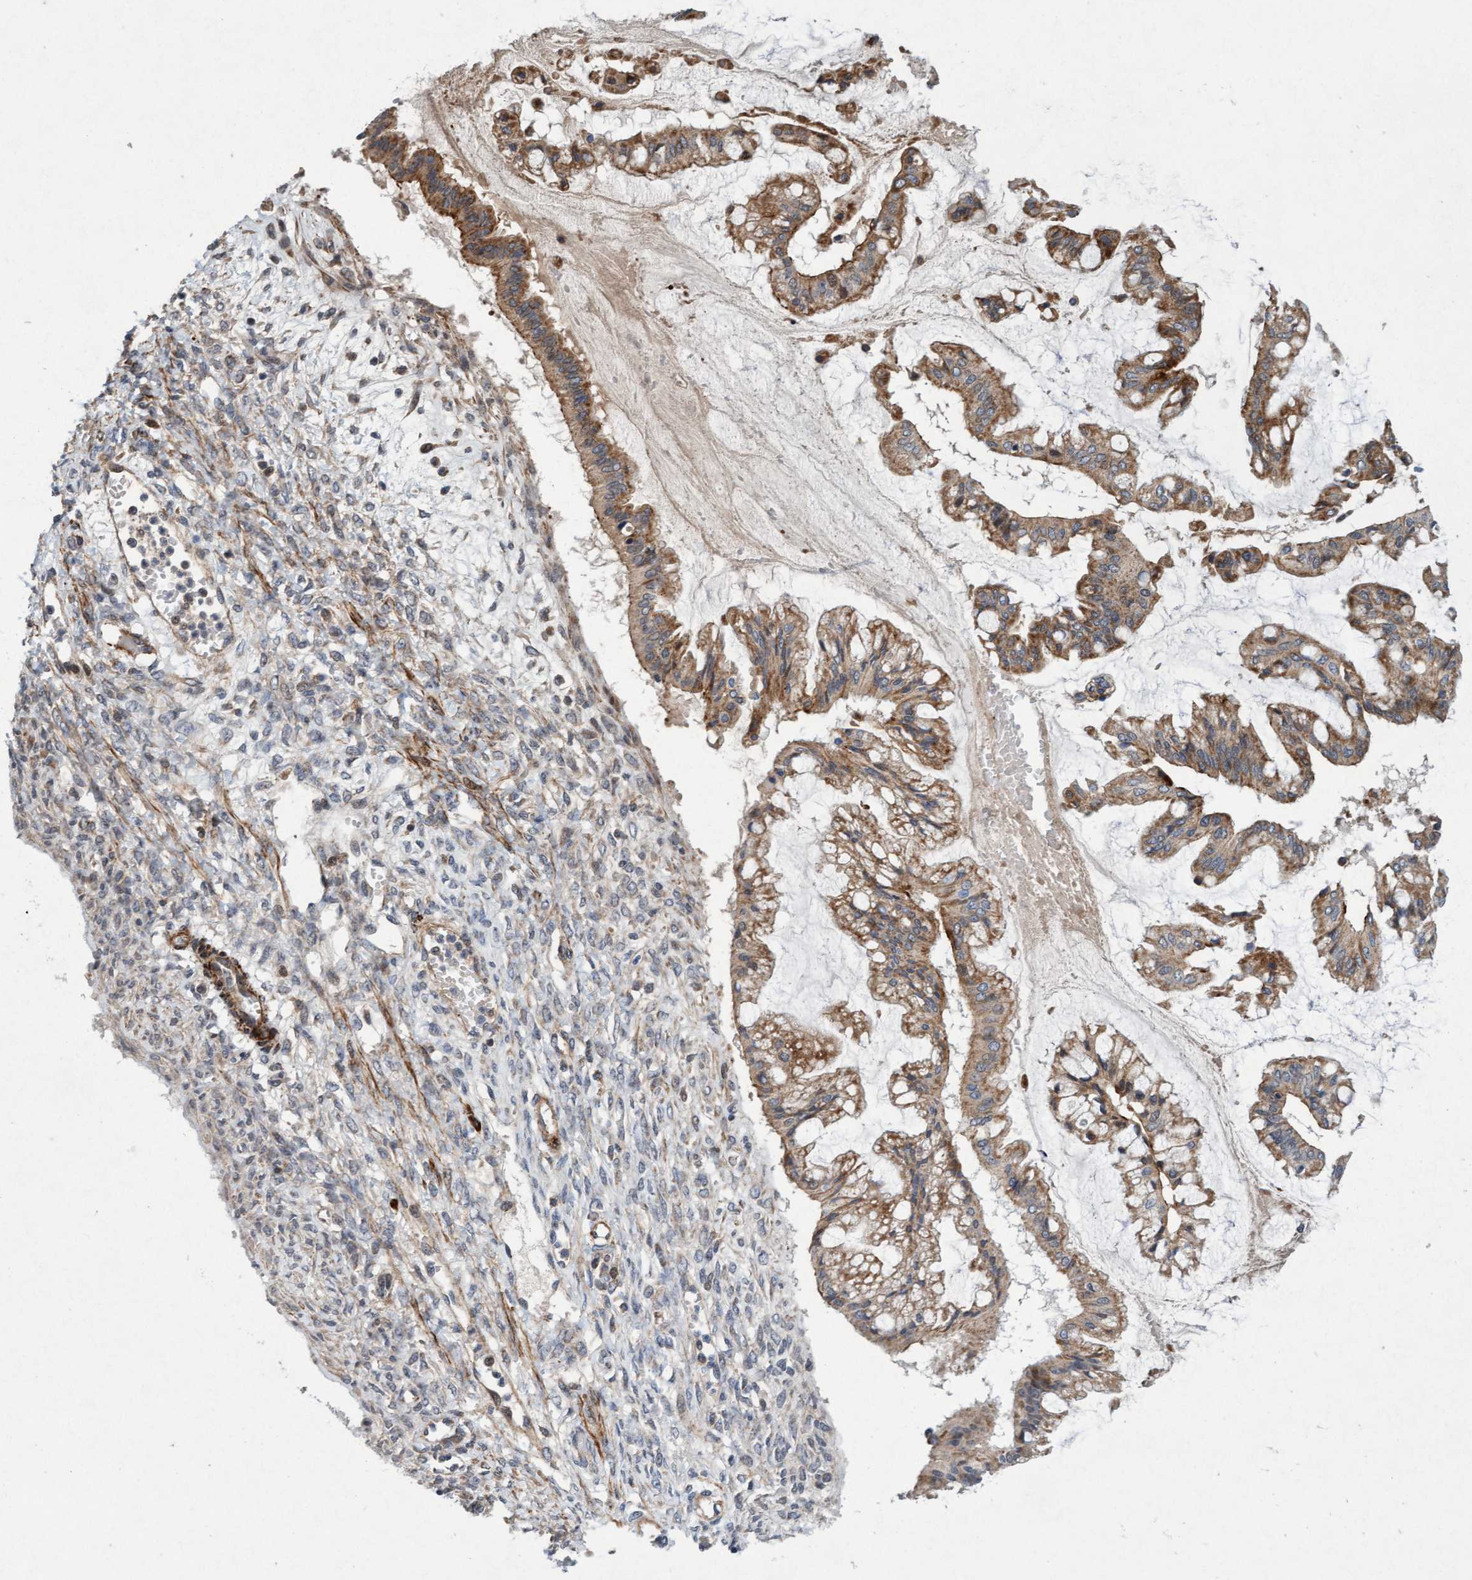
{"staining": {"intensity": "moderate", "quantity": ">75%", "location": "cytoplasmic/membranous"}, "tissue": "ovarian cancer", "cell_type": "Tumor cells", "image_type": "cancer", "snomed": [{"axis": "morphology", "description": "Cystadenocarcinoma, mucinous, NOS"}, {"axis": "topography", "description": "Ovary"}], "caption": "This micrograph displays ovarian mucinous cystadenocarcinoma stained with IHC to label a protein in brown. The cytoplasmic/membranous of tumor cells show moderate positivity for the protein. Nuclei are counter-stained blue.", "gene": "TMEM70", "patient": {"sex": "female", "age": 73}}